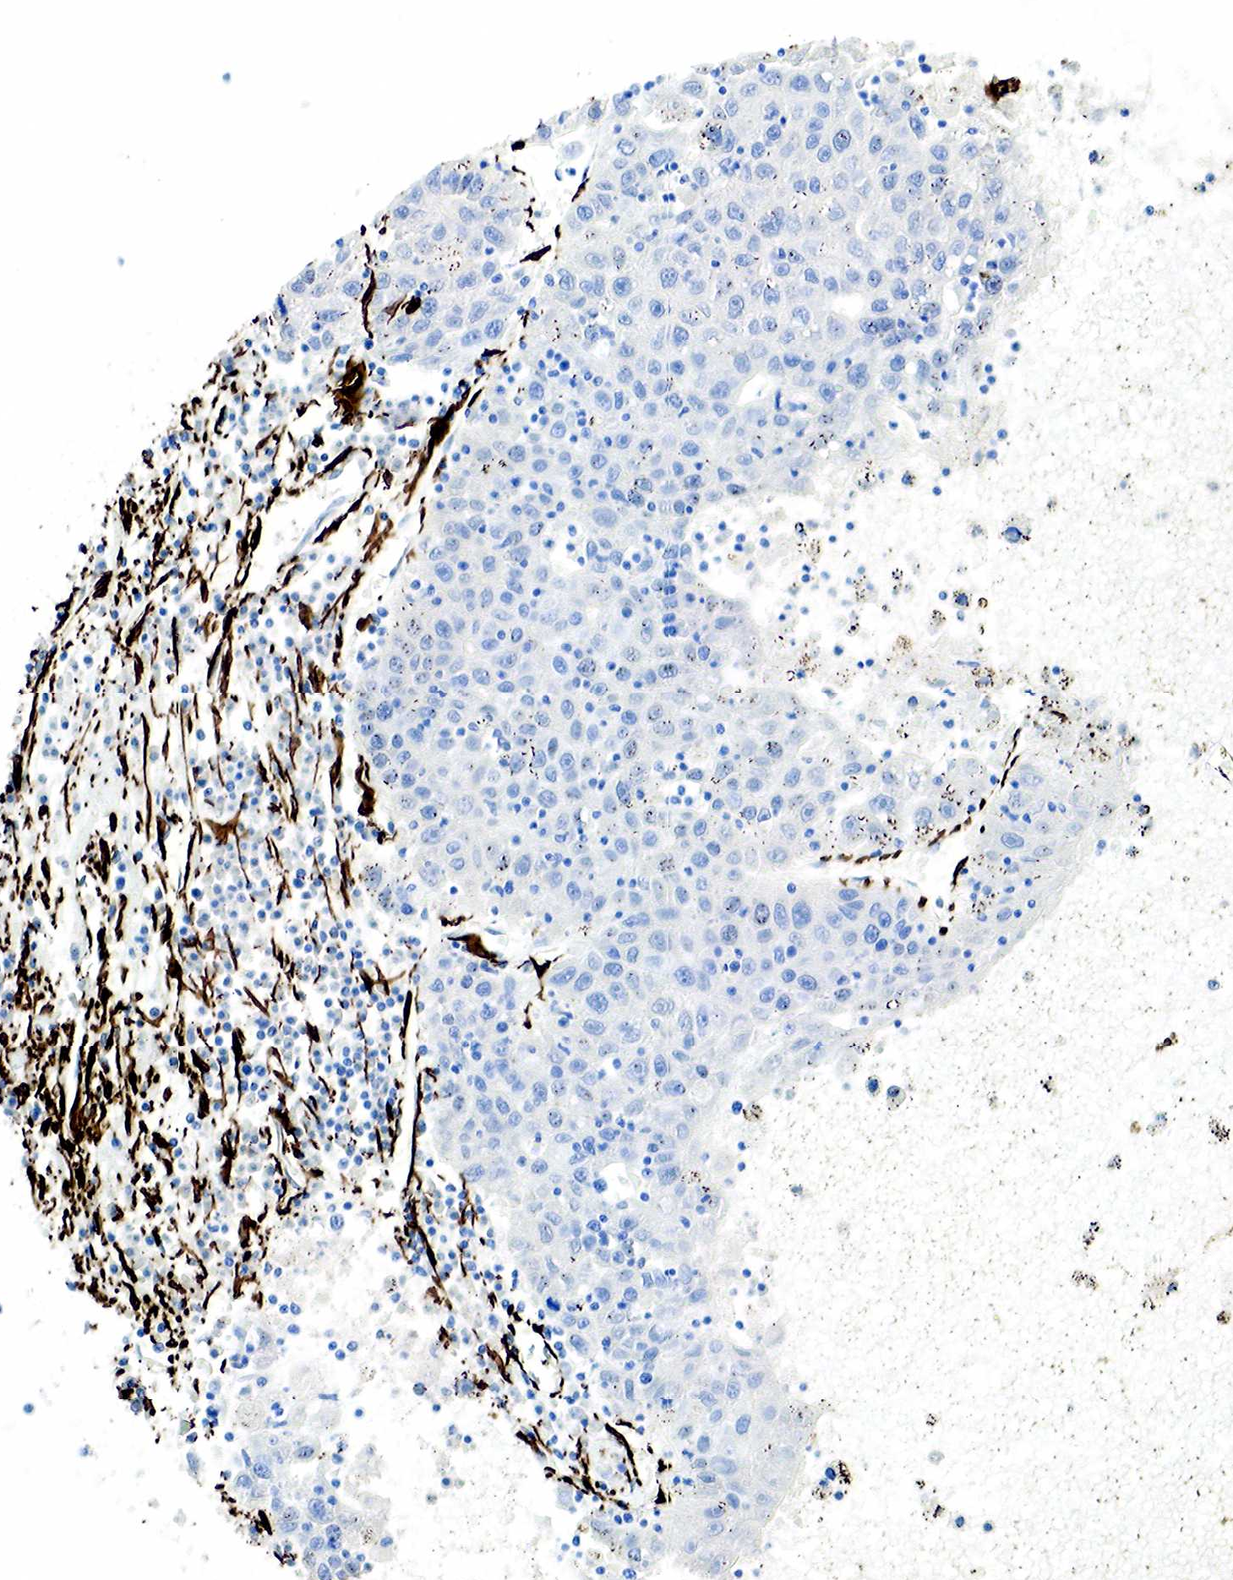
{"staining": {"intensity": "negative", "quantity": "none", "location": "none"}, "tissue": "liver cancer", "cell_type": "Tumor cells", "image_type": "cancer", "snomed": [{"axis": "morphology", "description": "Carcinoma, Hepatocellular, NOS"}, {"axis": "topography", "description": "Liver"}], "caption": "Tumor cells are negative for protein expression in human hepatocellular carcinoma (liver).", "gene": "ACTA2", "patient": {"sex": "male", "age": 49}}